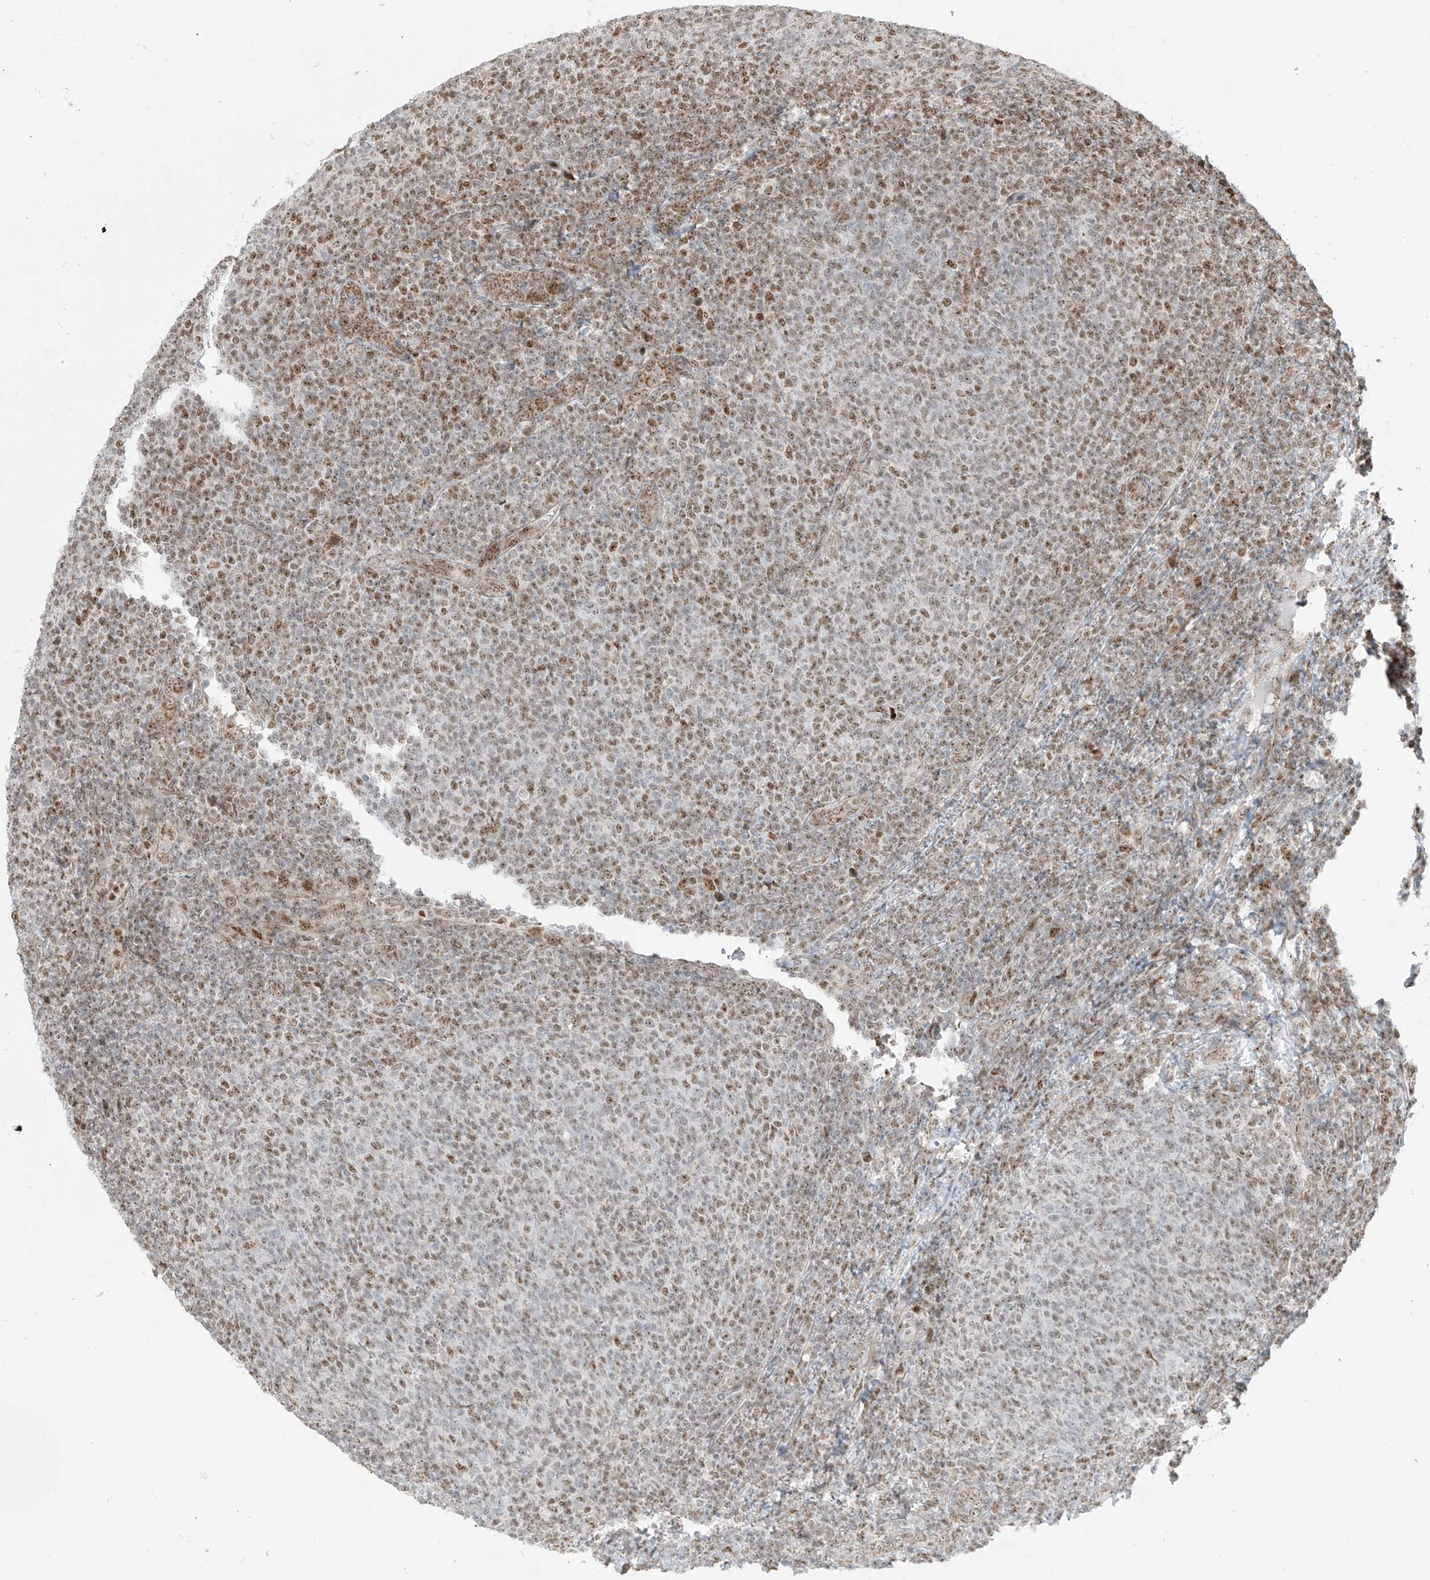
{"staining": {"intensity": "moderate", "quantity": "25%-75%", "location": "nuclear"}, "tissue": "lymphoma", "cell_type": "Tumor cells", "image_type": "cancer", "snomed": [{"axis": "morphology", "description": "Malignant lymphoma, non-Hodgkin's type, Low grade"}, {"axis": "topography", "description": "Lymph node"}], "caption": "Approximately 25%-75% of tumor cells in human malignant lymphoma, non-Hodgkin's type (low-grade) exhibit moderate nuclear protein expression as visualized by brown immunohistochemical staining.", "gene": "ZBTB8A", "patient": {"sex": "male", "age": 66}}